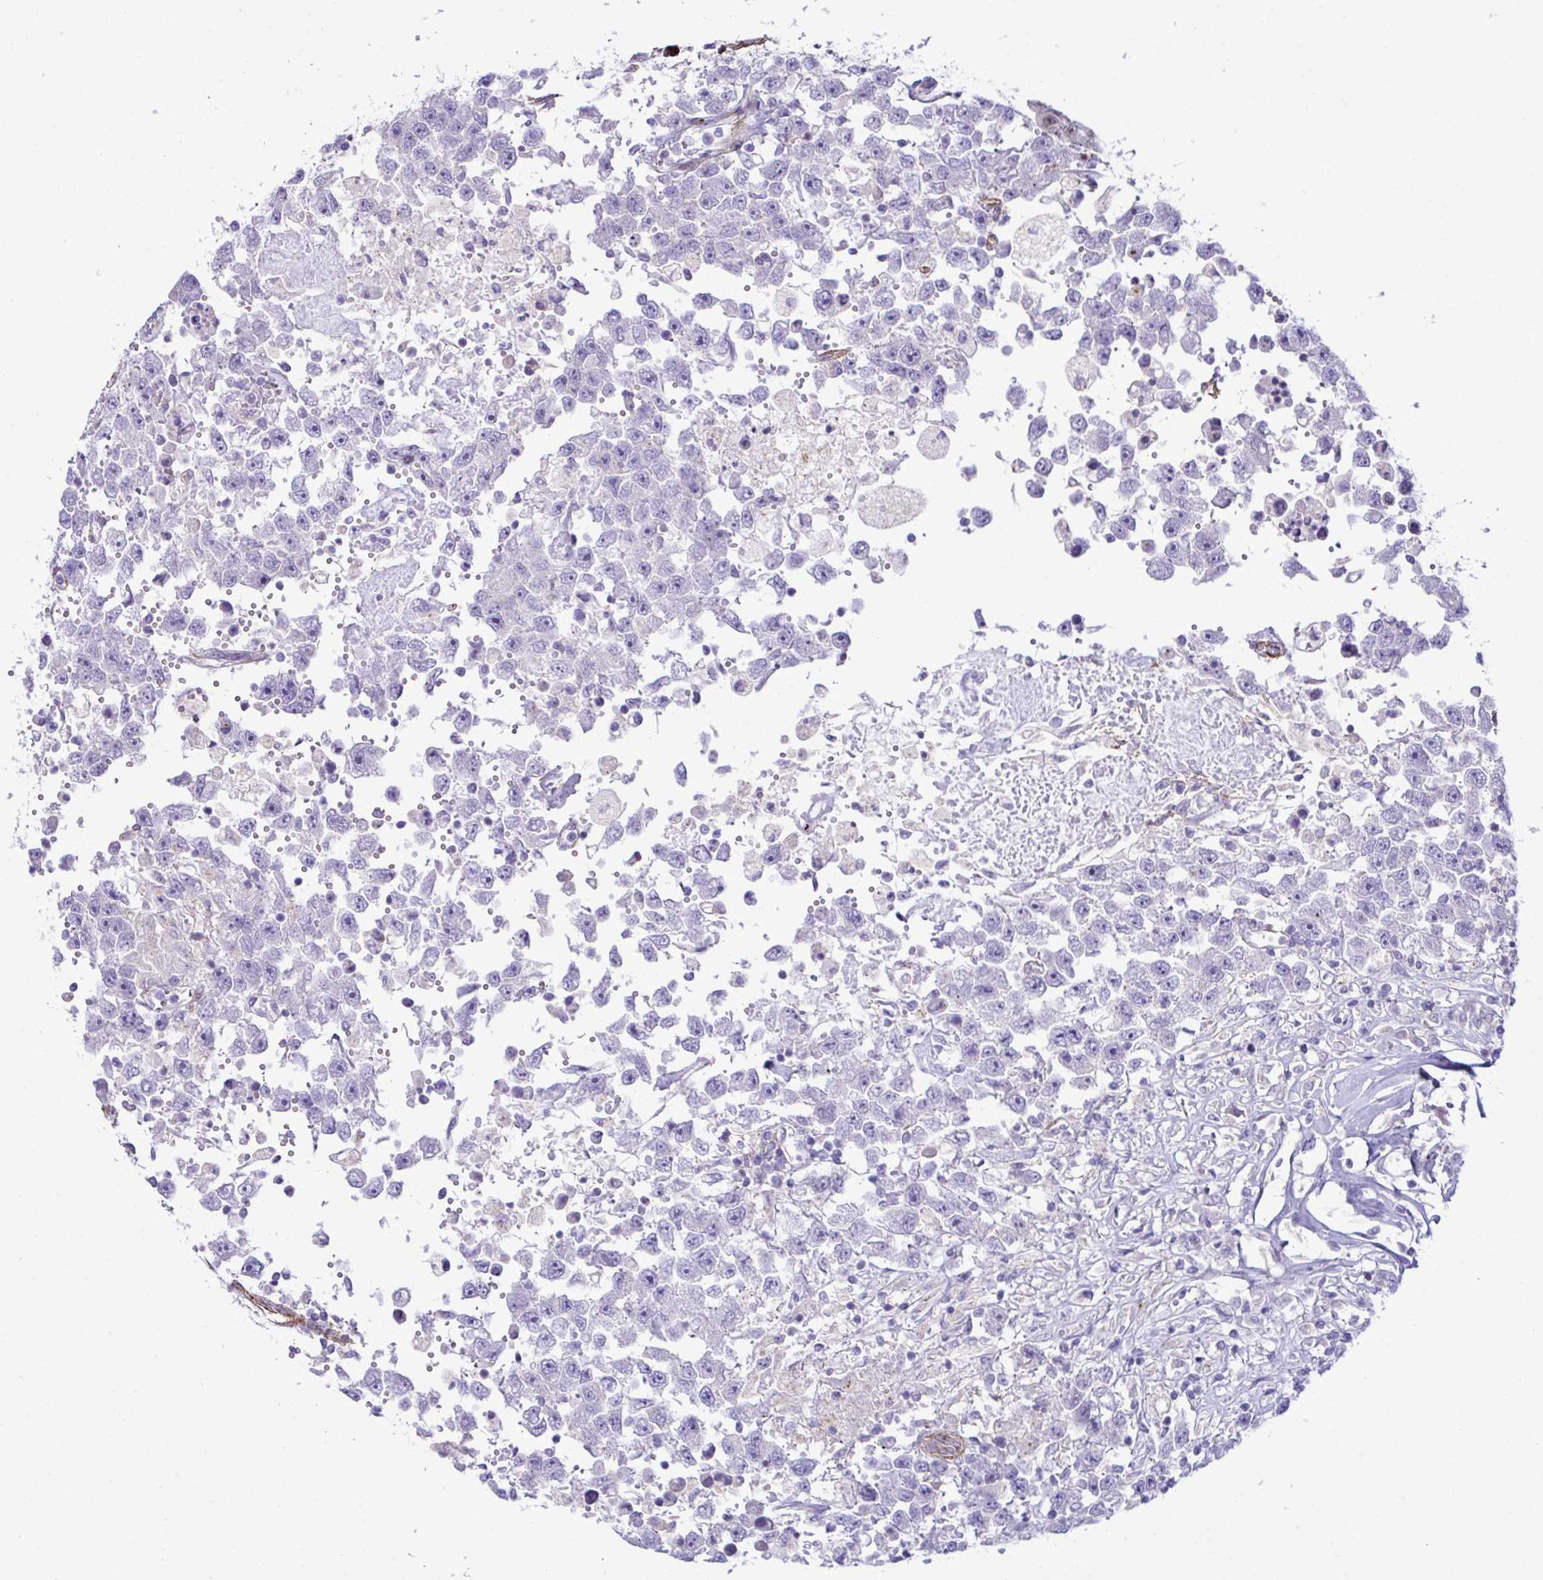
{"staining": {"intensity": "negative", "quantity": "none", "location": "none"}, "tissue": "testis cancer", "cell_type": "Tumor cells", "image_type": "cancer", "snomed": [{"axis": "morphology", "description": "Carcinoma, Embryonal, NOS"}, {"axis": "topography", "description": "Testis"}], "caption": "Histopathology image shows no protein staining in tumor cells of testis cancer tissue.", "gene": "SYNPO2L", "patient": {"sex": "male", "age": 83}}